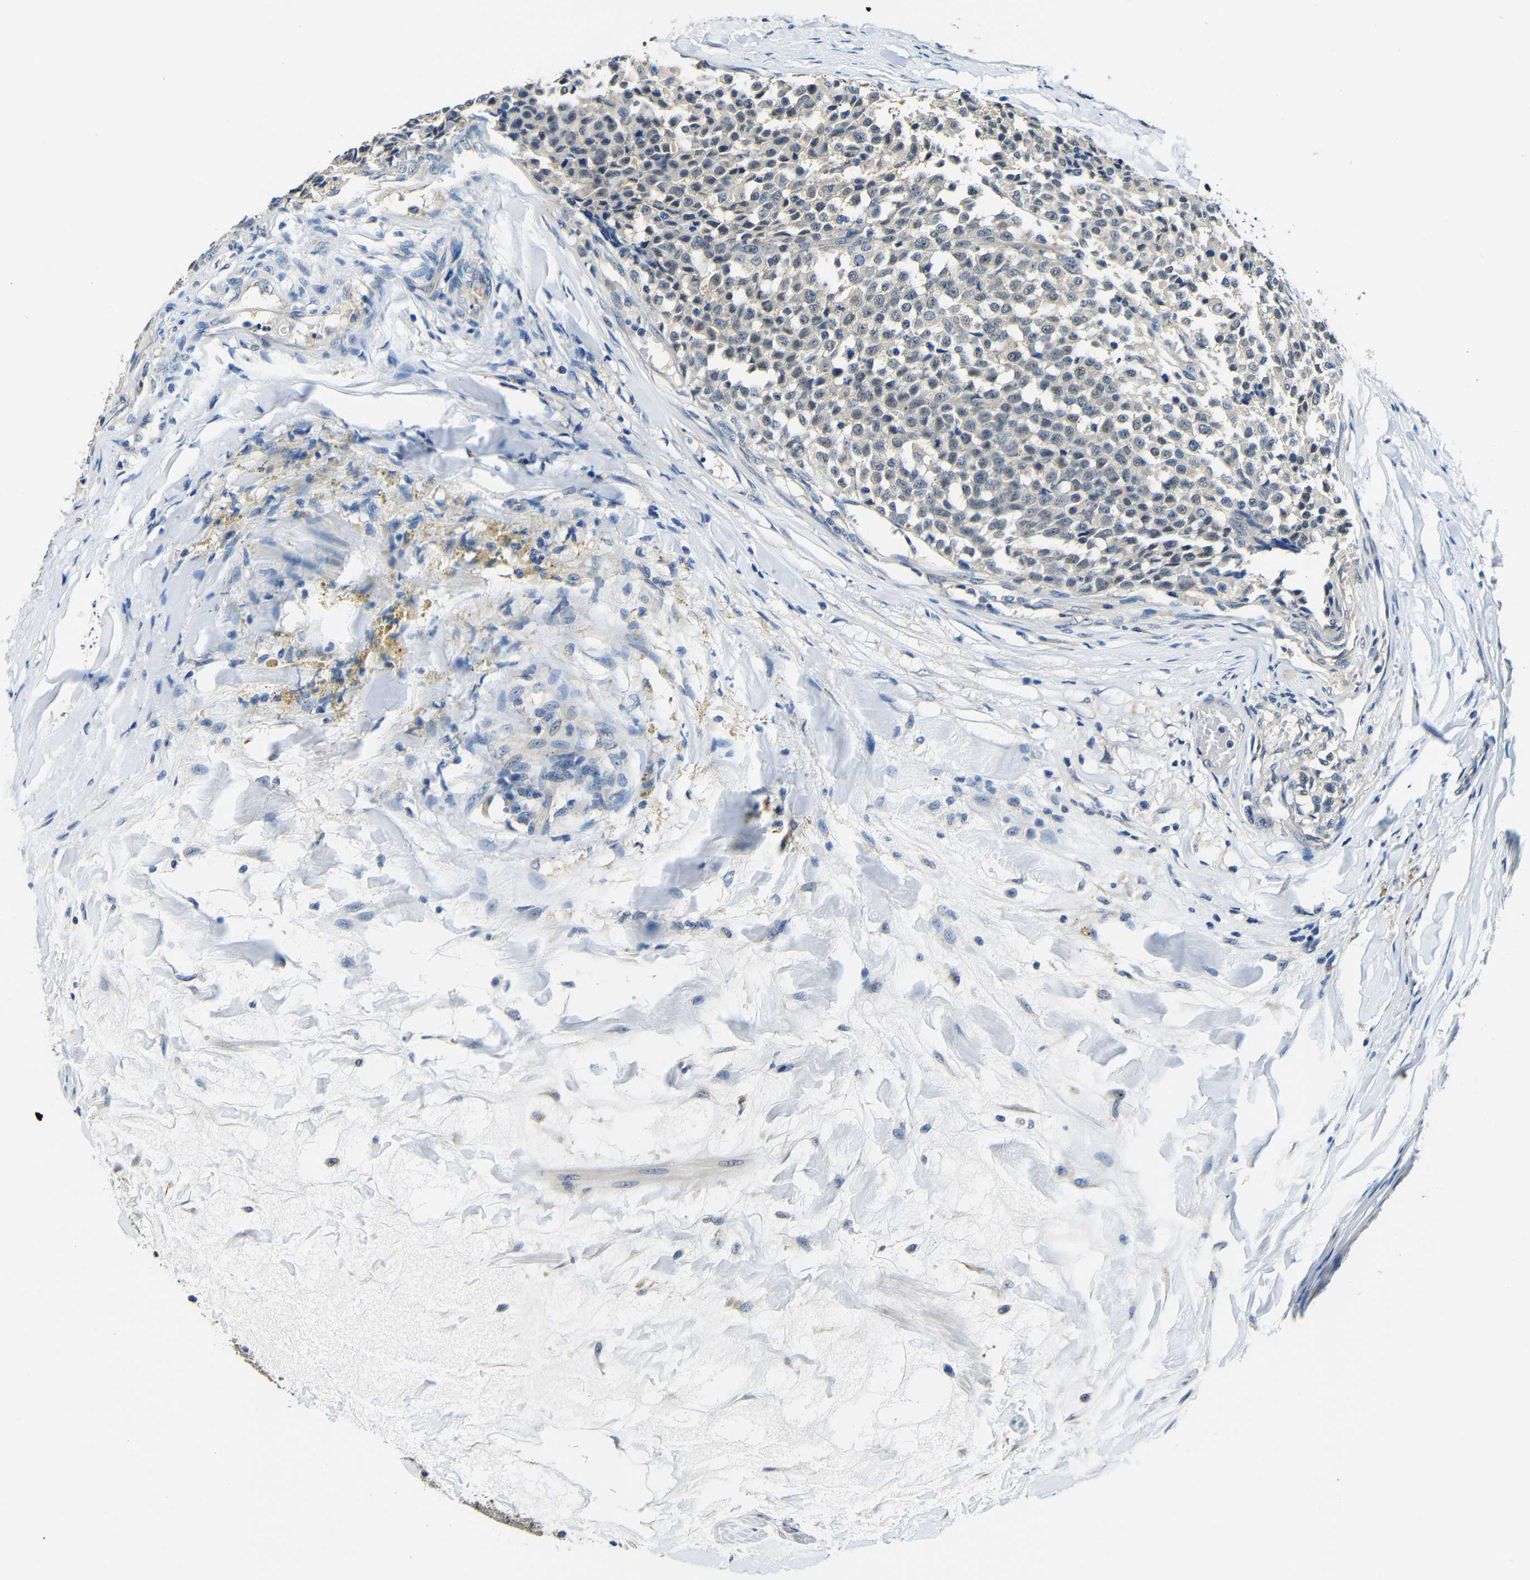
{"staining": {"intensity": "weak", "quantity": "<25%", "location": "cytoplasmic/membranous,nuclear"}, "tissue": "testis cancer", "cell_type": "Tumor cells", "image_type": "cancer", "snomed": [{"axis": "morphology", "description": "Seminoma, NOS"}, {"axis": "topography", "description": "Testis"}], "caption": "Seminoma (testis) was stained to show a protein in brown. There is no significant positivity in tumor cells.", "gene": "ADAP1", "patient": {"sex": "male", "age": 59}}